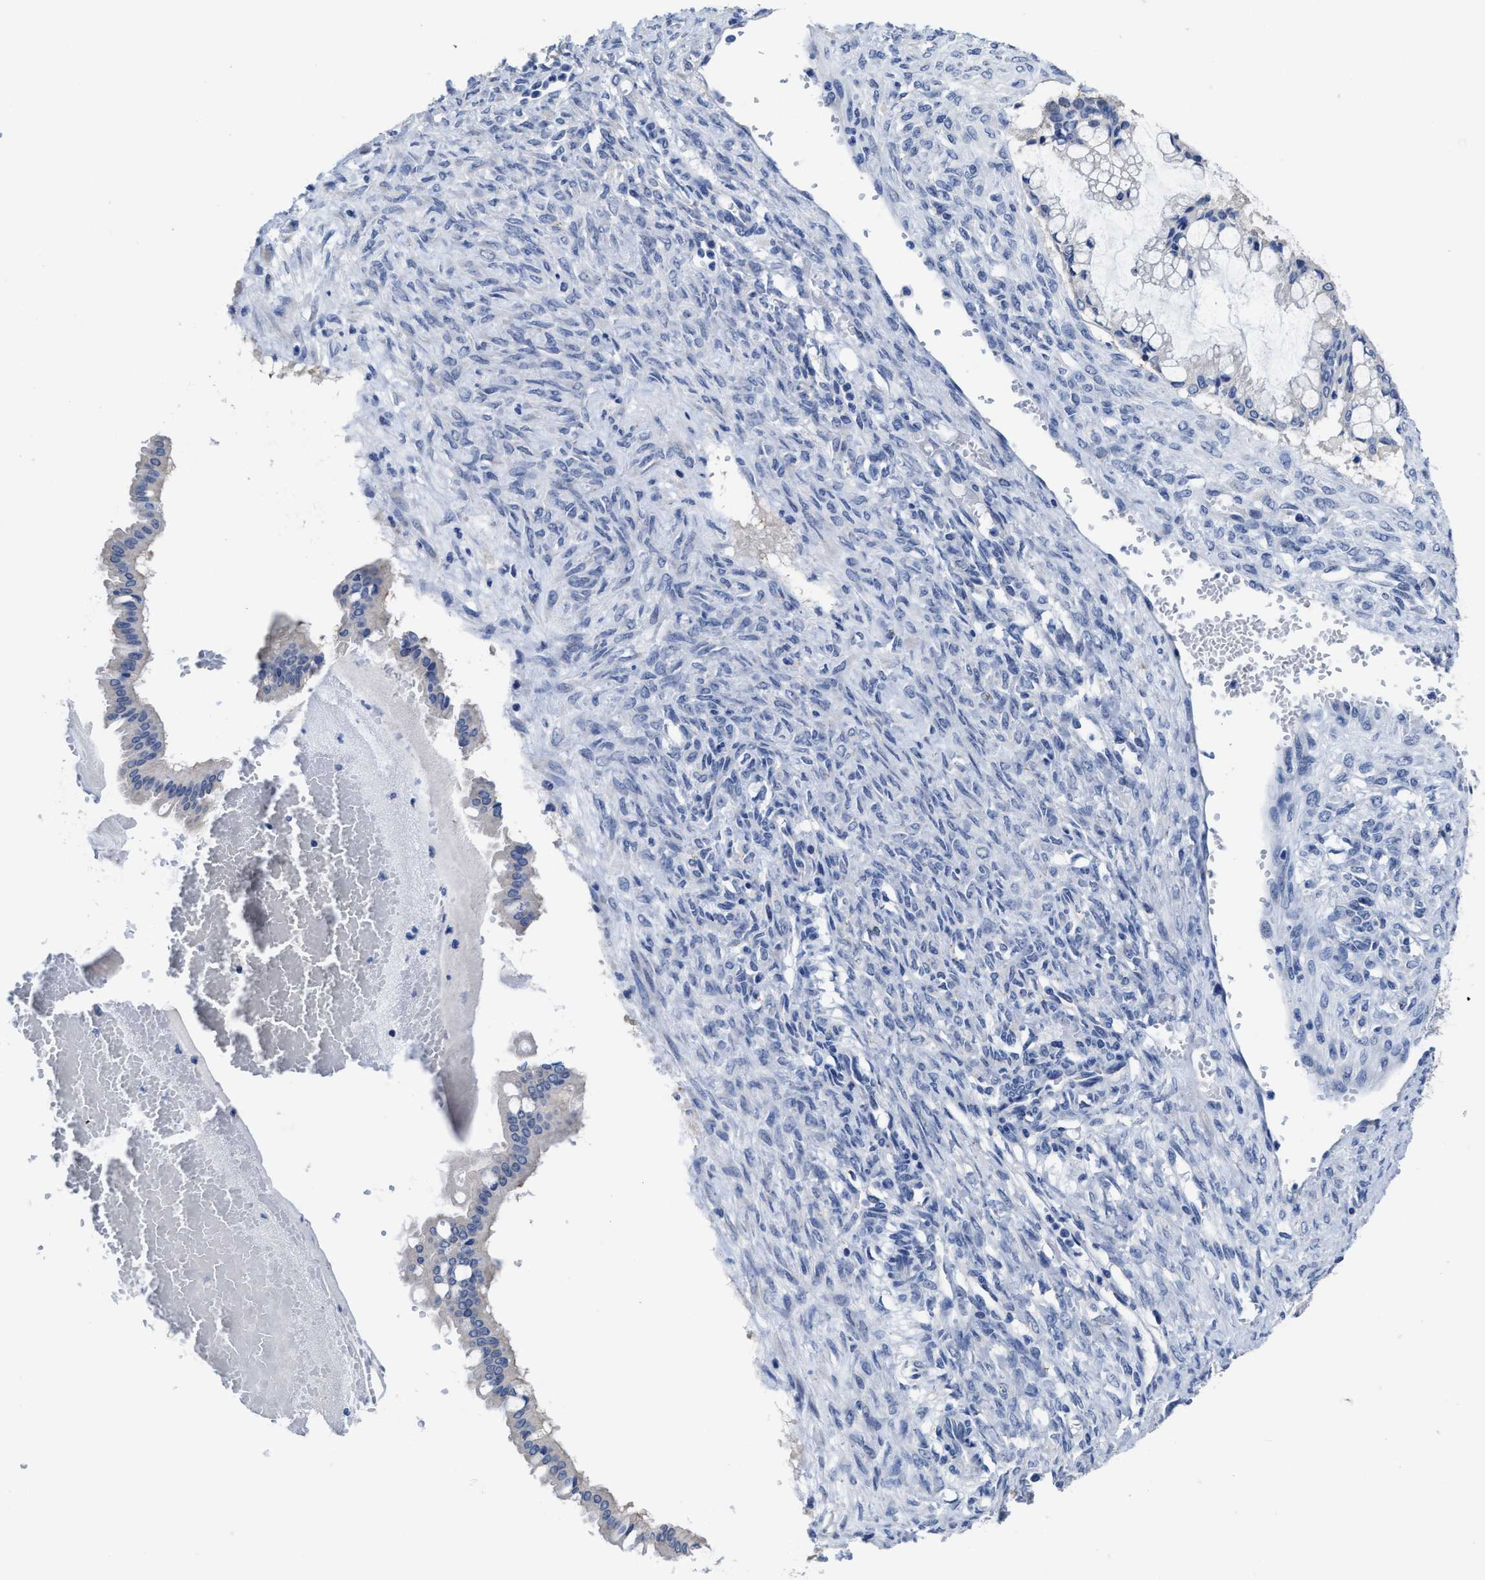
{"staining": {"intensity": "negative", "quantity": "none", "location": "none"}, "tissue": "ovarian cancer", "cell_type": "Tumor cells", "image_type": "cancer", "snomed": [{"axis": "morphology", "description": "Cystadenocarcinoma, mucinous, NOS"}, {"axis": "topography", "description": "Ovary"}], "caption": "The IHC photomicrograph has no significant expression in tumor cells of ovarian cancer (mucinous cystadenocarcinoma) tissue. (DAB (3,3'-diaminobenzidine) immunohistochemistry (IHC) visualized using brightfield microscopy, high magnification).", "gene": "HOOK1", "patient": {"sex": "female", "age": 73}}